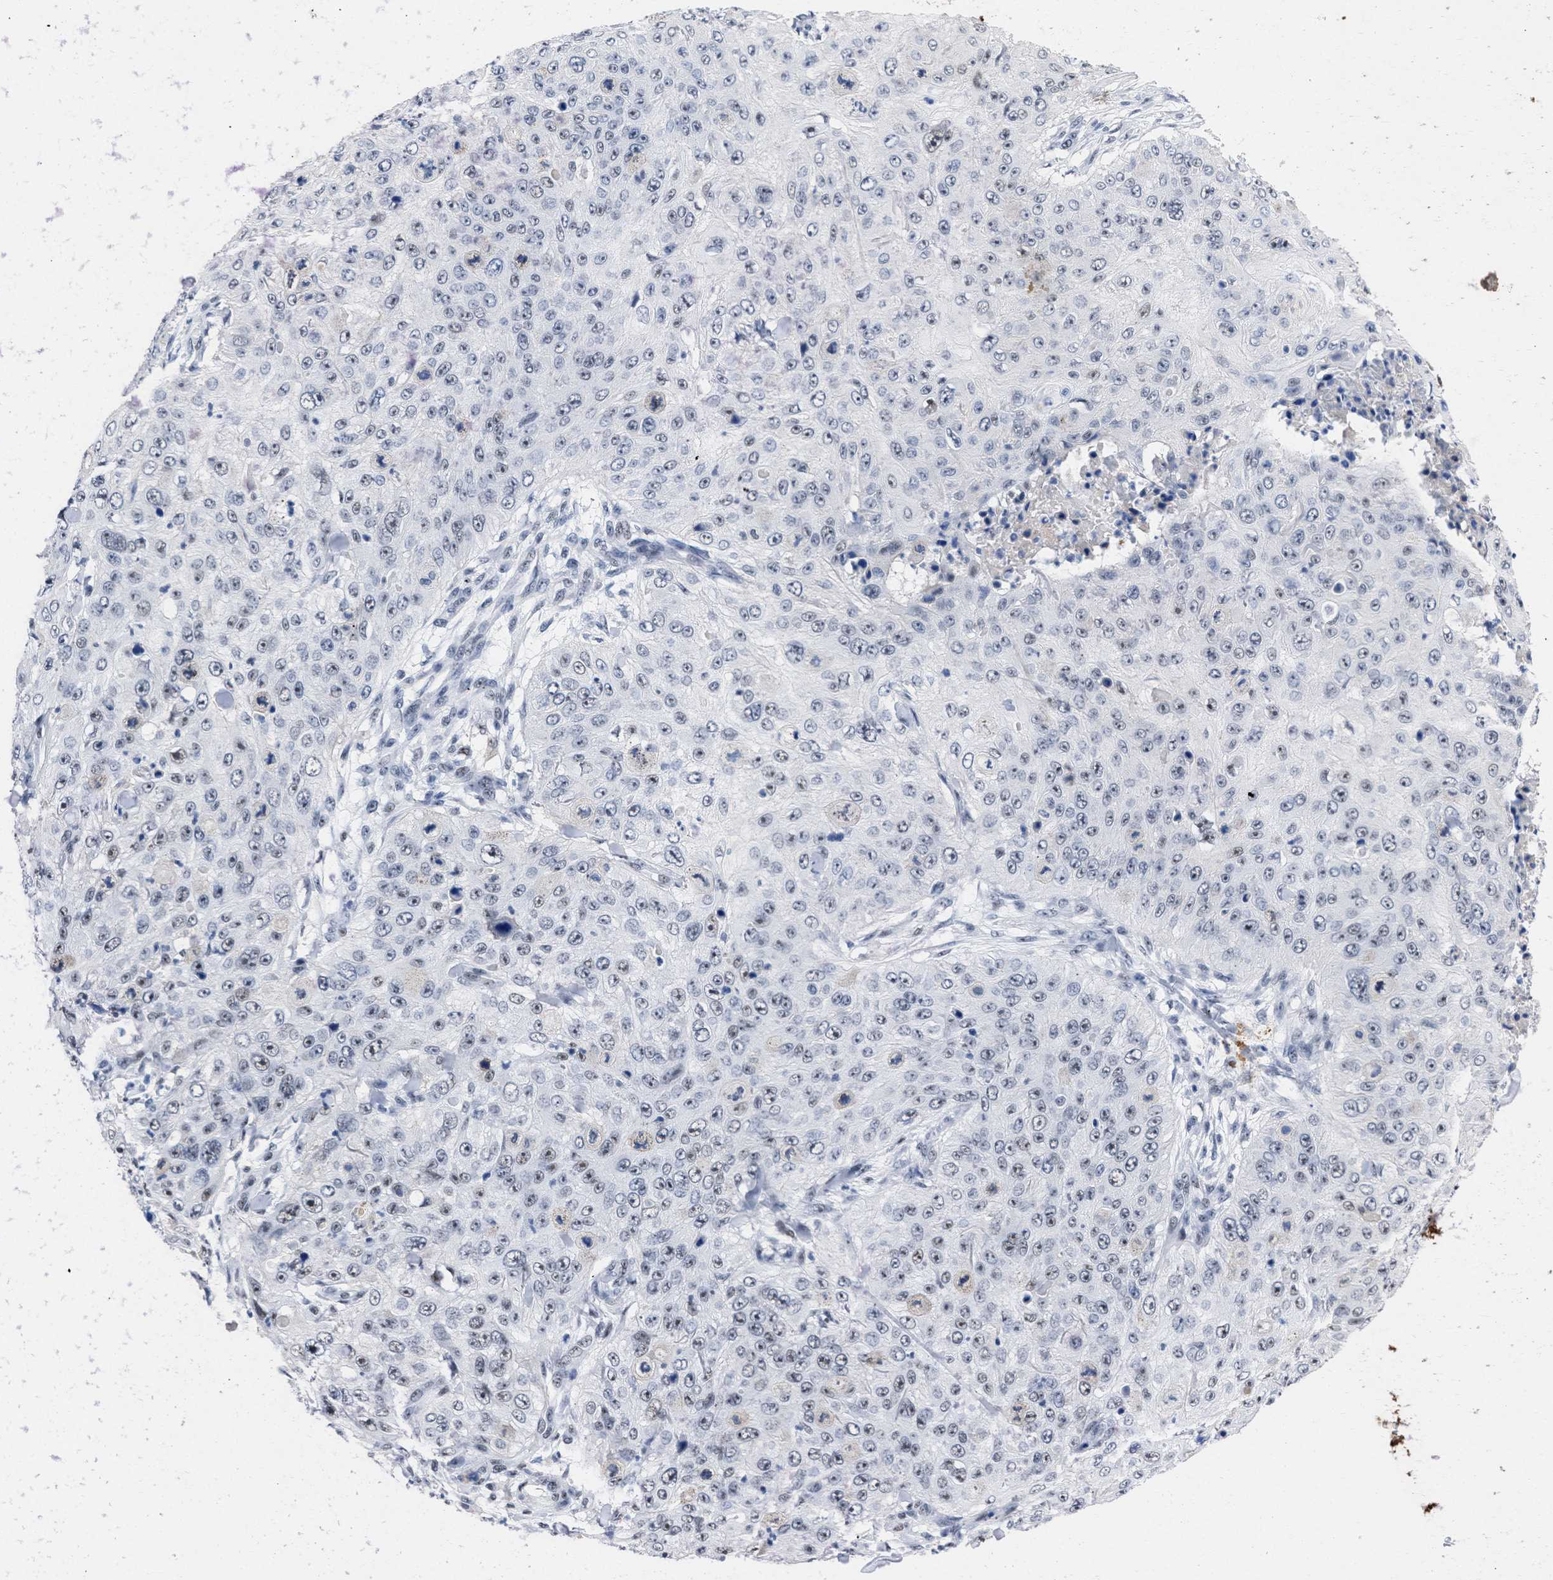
{"staining": {"intensity": "weak", "quantity": "25%-75%", "location": "nuclear"}, "tissue": "skin cancer", "cell_type": "Tumor cells", "image_type": "cancer", "snomed": [{"axis": "morphology", "description": "Squamous cell carcinoma, NOS"}, {"axis": "topography", "description": "Skin"}], "caption": "An immunohistochemistry (IHC) image of neoplastic tissue is shown. Protein staining in brown shows weak nuclear positivity in skin cancer within tumor cells. (DAB (3,3'-diaminobenzidine) IHC, brown staining for protein, blue staining for nuclei).", "gene": "DDX41", "patient": {"sex": "female", "age": 80}}